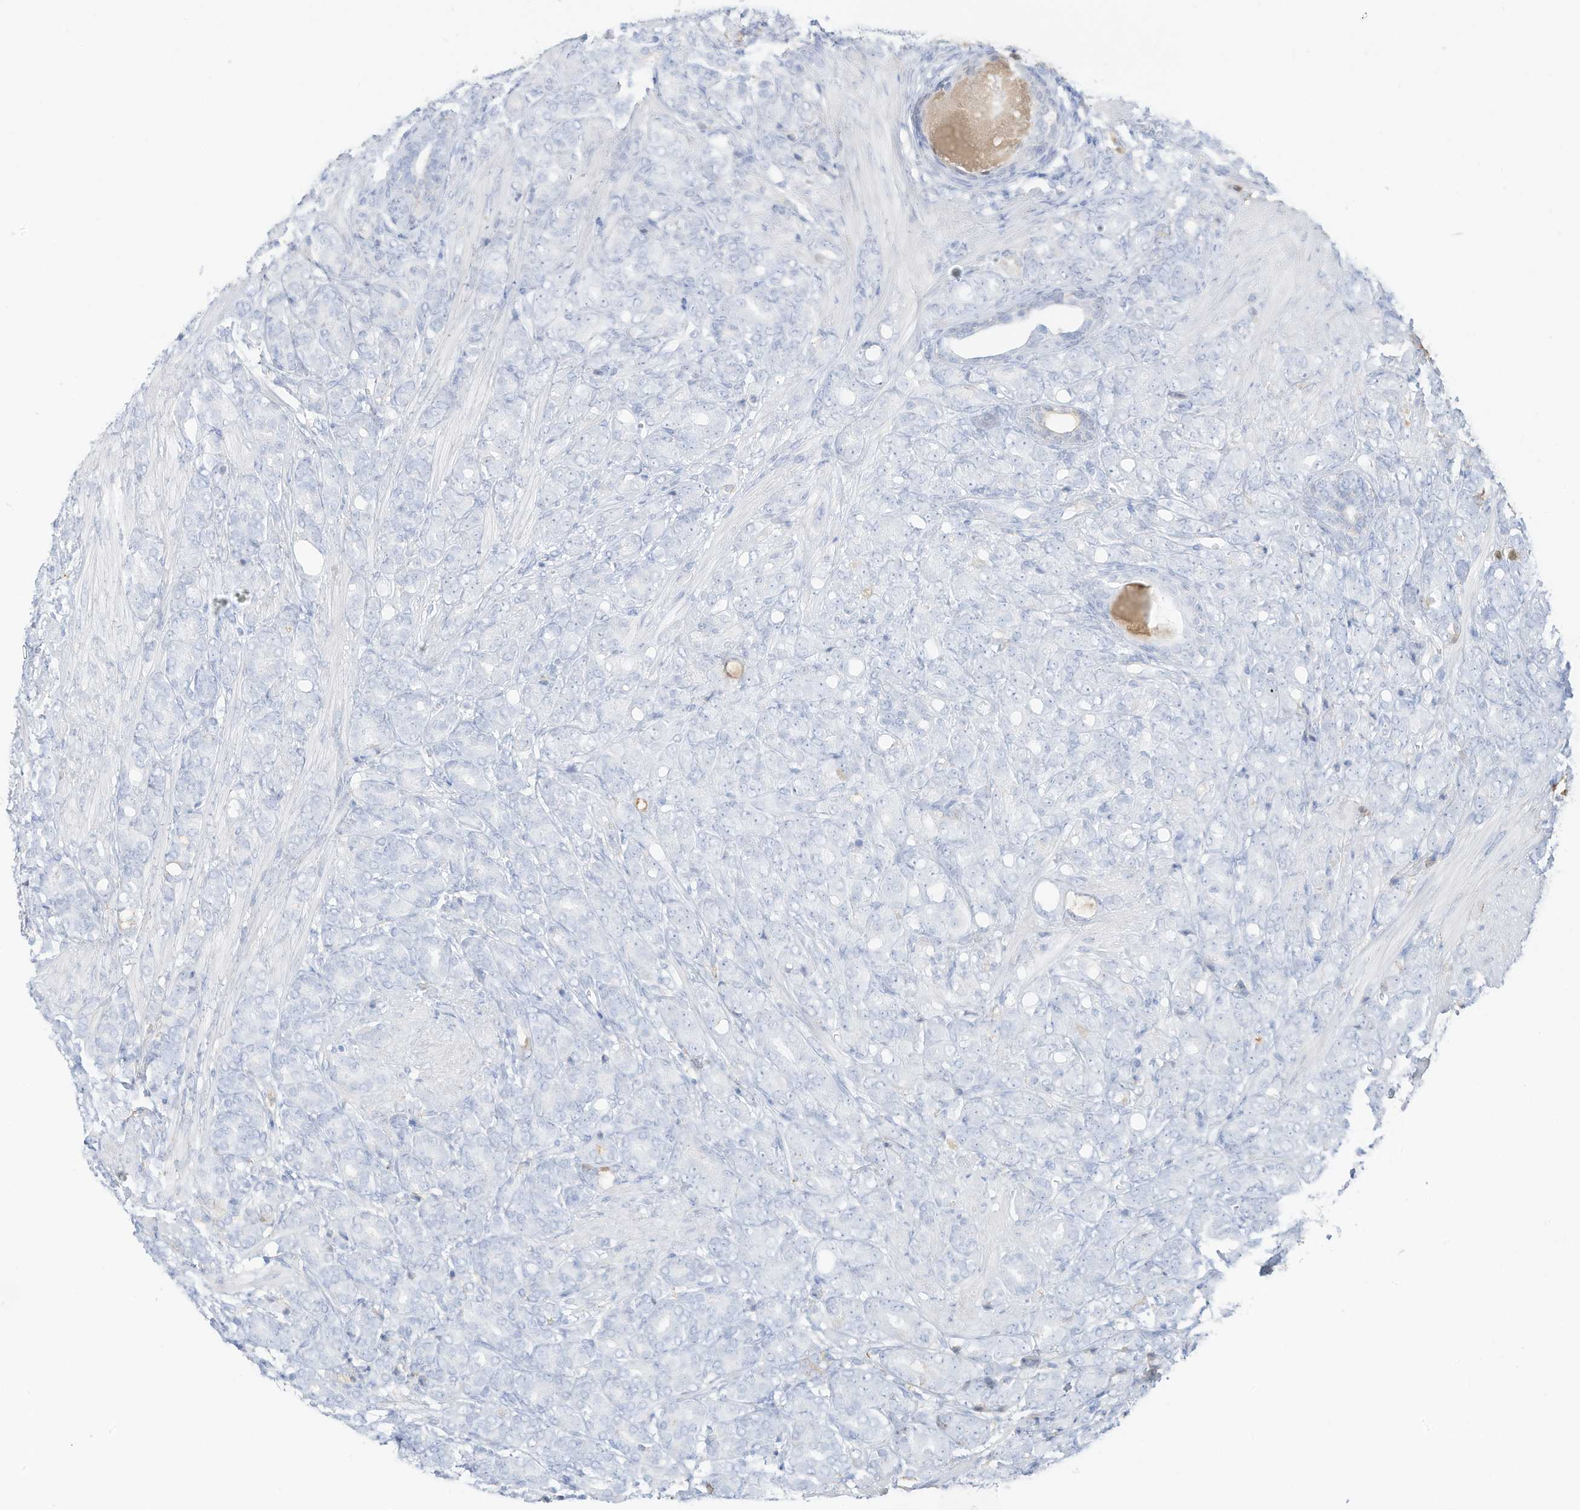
{"staining": {"intensity": "negative", "quantity": "none", "location": "none"}, "tissue": "prostate cancer", "cell_type": "Tumor cells", "image_type": "cancer", "snomed": [{"axis": "morphology", "description": "Adenocarcinoma, High grade"}, {"axis": "topography", "description": "Prostate"}], "caption": "Immunohistochemical staining of human prostate cancer reveals no significant staining in tumor cells.", "gene": "HSD17B13", "patient": {"sex": "male", "age": 62}}